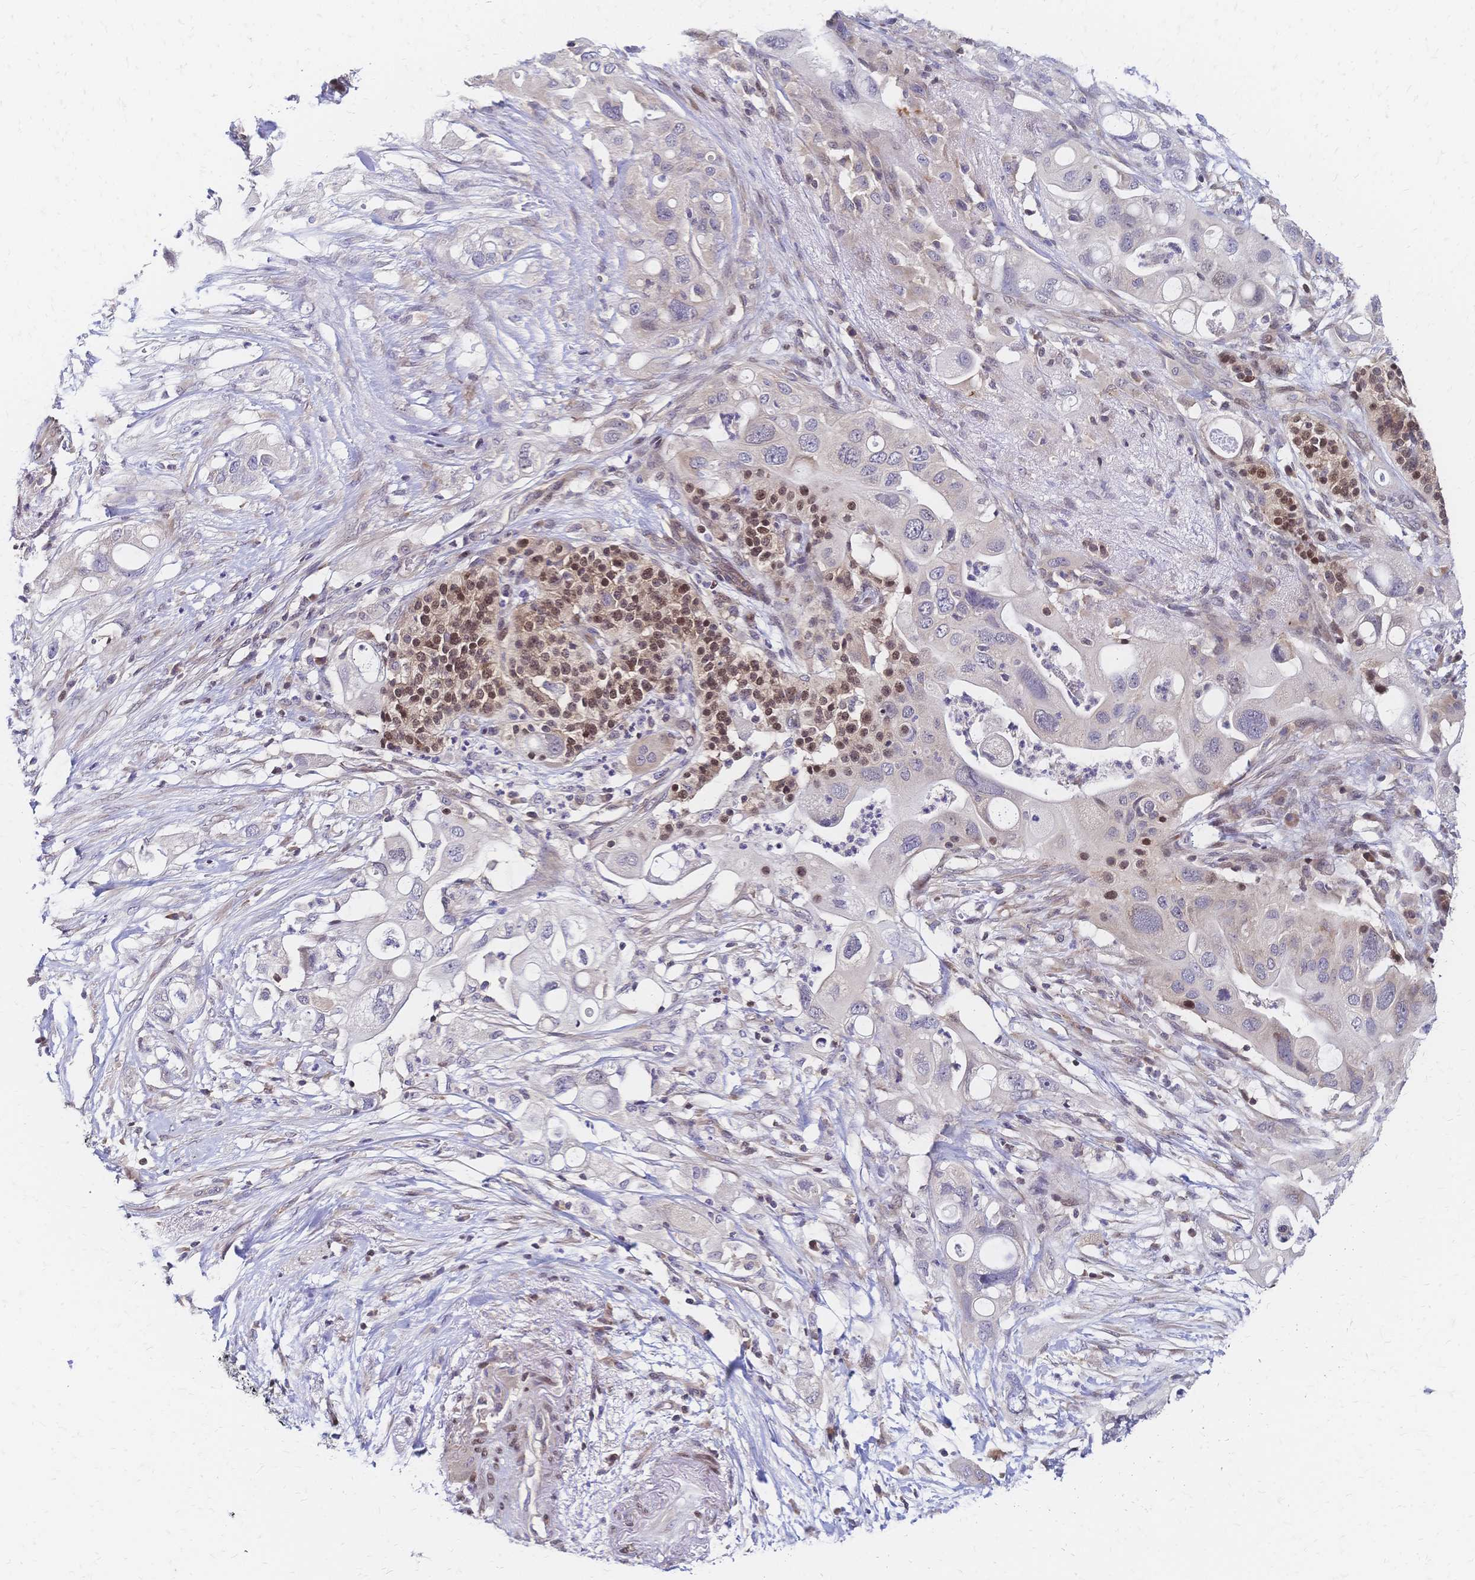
{"staining": {"intensity": "negative", "quantity": "none", "location": "none"}, "tissue": "pancreatic cancer", "cell_type": "Tumor cells", "image_type": "cancer", "snomed": [{"axis": "morphology", "description": "Adenocarcinoma, NOS"}, {"axis": "topography", "description": "Pancreas"}], "caption": "A histopathology image of pancreatic cancer stained for a protein exhibits no brown staining in tumor cells. (DAB (3,3'-diaminobenzidine) immunohistochemistry with hematoxylin counter stain).", "gene": "CBX7", "patient": {"sex": "female", "age": 72}}